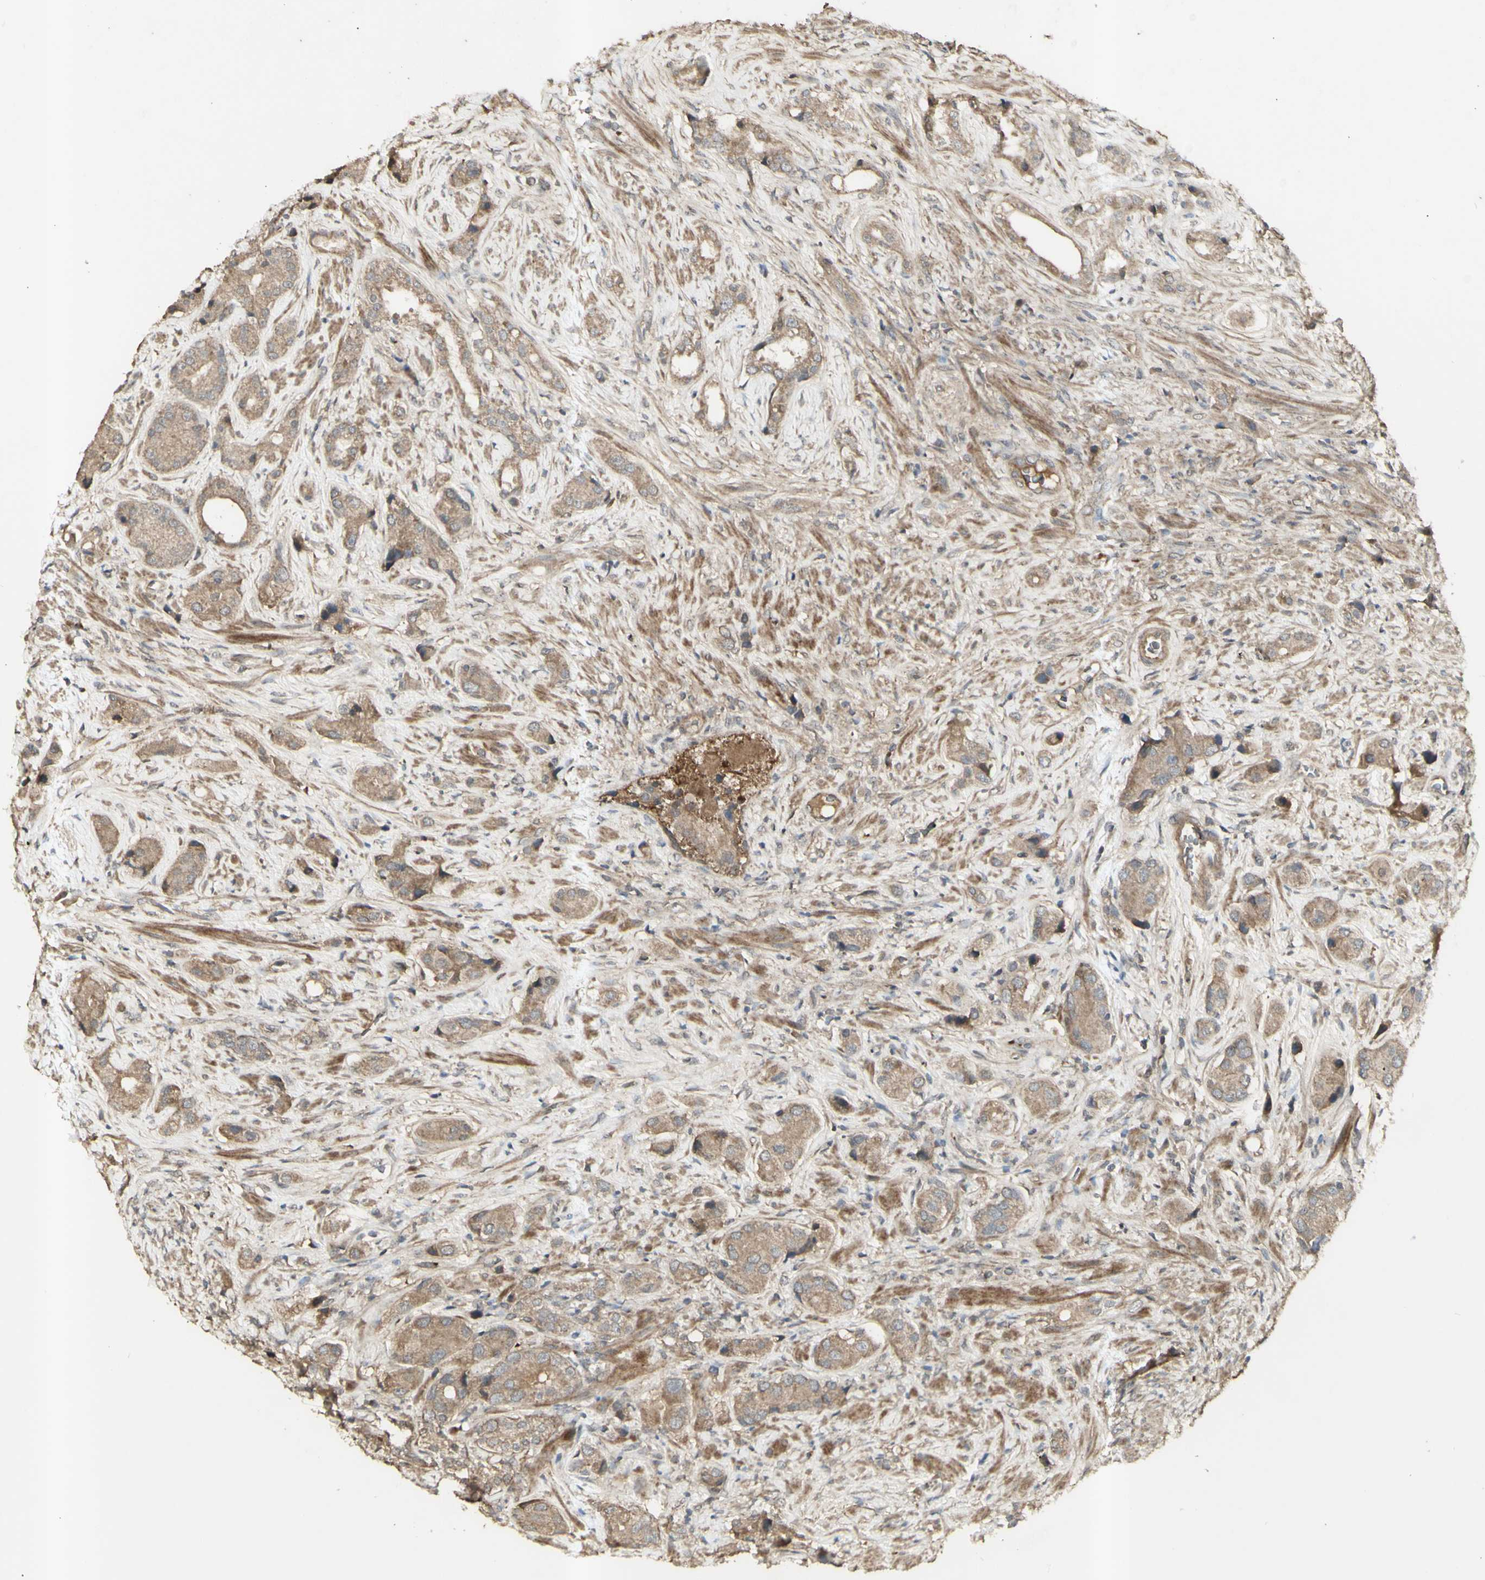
{"staining": {"intensity": "moderate", "quantity": ">75%", "location": "cytoplasmic/membranous"}, "tissue": "prostate cancer", "cell_type": "Tumor cells", "image_type": "cancer", "snomed": [{"axis": "morphology", "description": "Adenocarcinoma, High grade"}, {"axis": "topography", "description": "Prostate"}], "caption": "Immunohistochemical staining of human prostate high-grade adenocarcinoma demonstrates moderate cytoplasmic/membranous protein positivity in approximately >75% of tumor cells. The staining was performed using DAB (3,3'-diaminobenzidine), with brown indicating positive protein expression. Nuclei are stained blue with hematoxylin.", "gene": "ALOX12", "patient": {"sex": "male", "age": 71}}